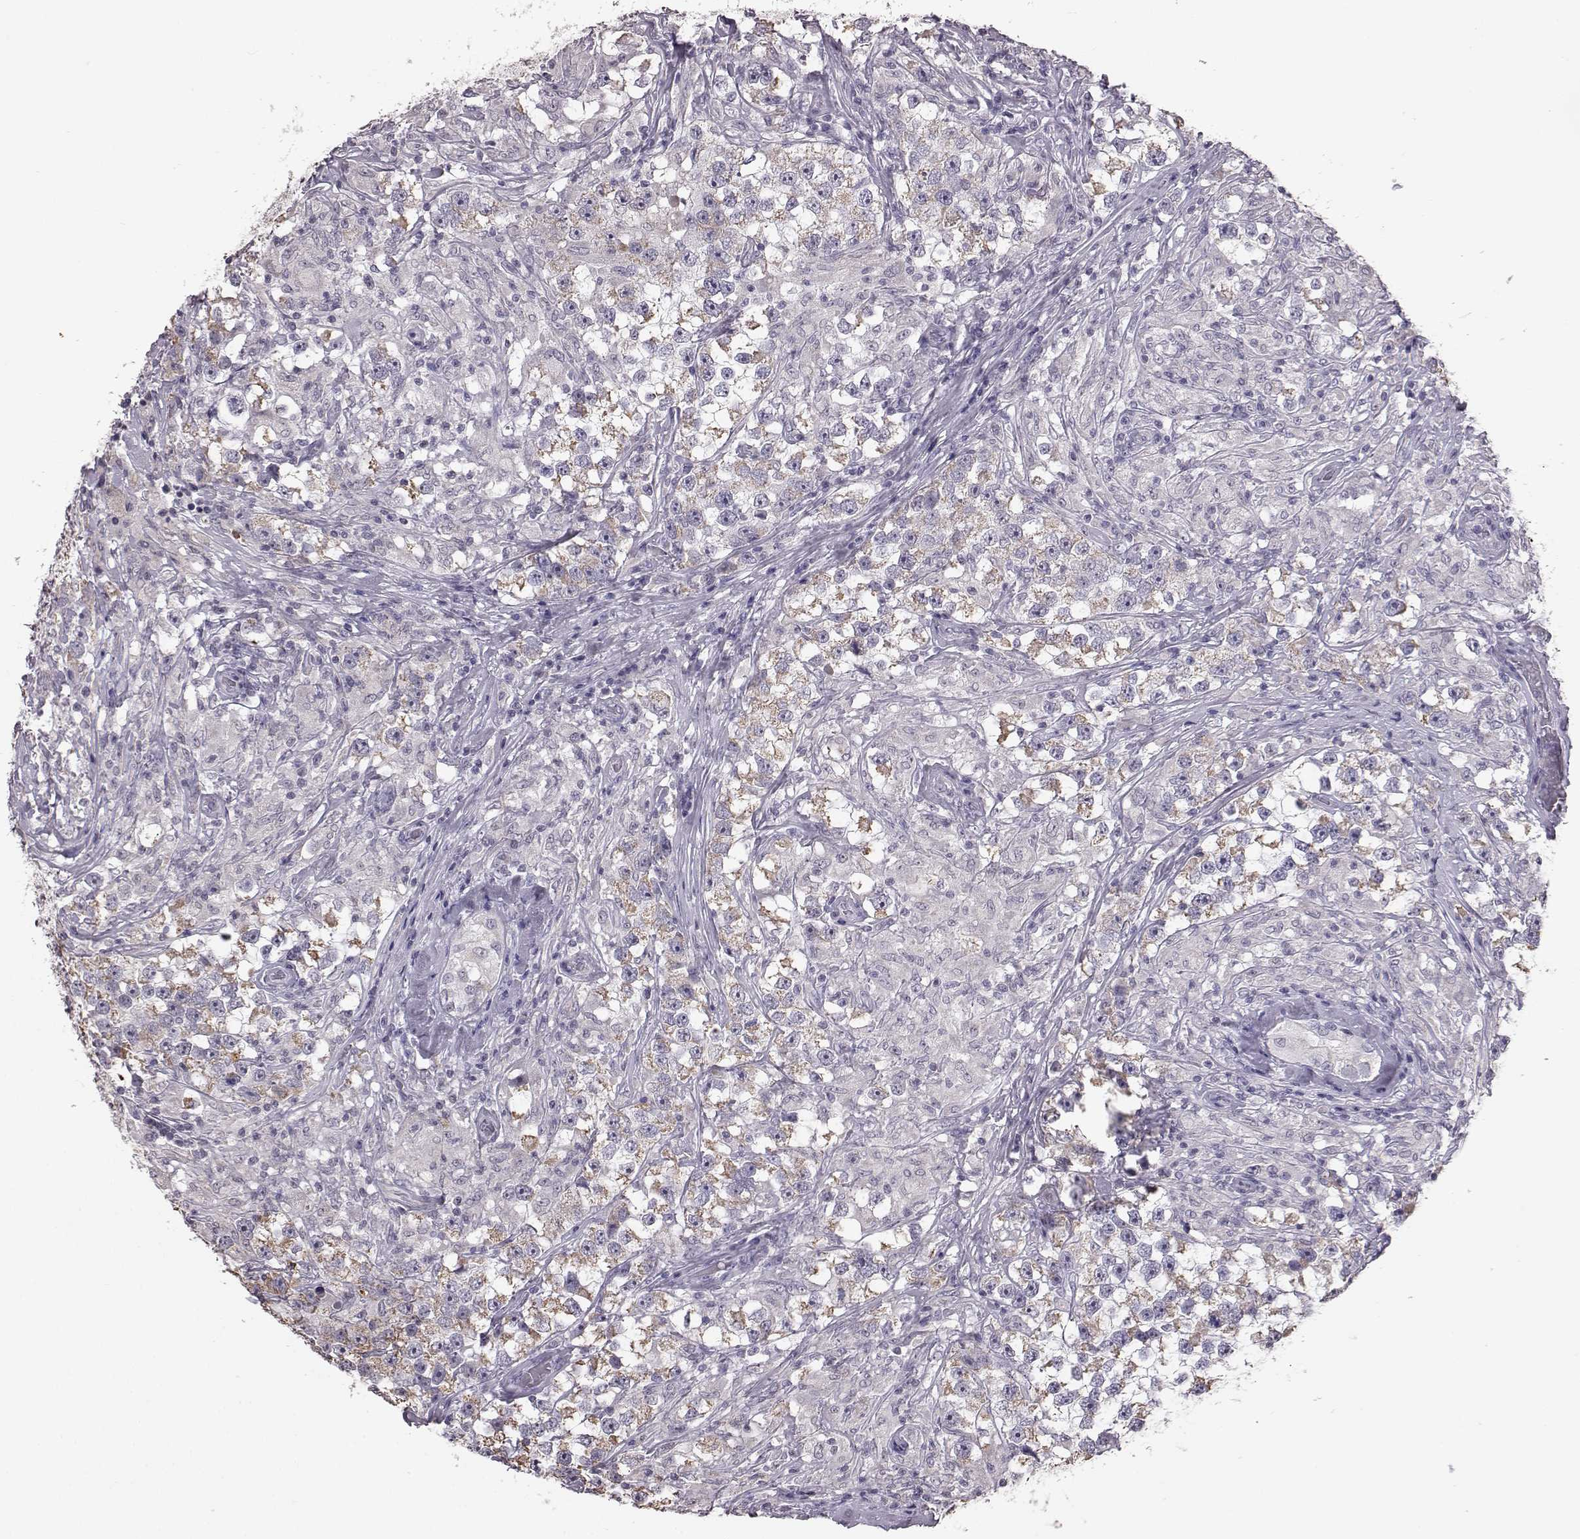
{"staining": {"intensity": "moderate", "quantity": "<25%", "location": "cytoplasmic/membranous"}, "tissue": "testis cancer", "cell_type": "Tumor cells", "image_type": "cancer", "snomed": [{"axis": "morphology", "description": "Seminoma, NOS"}, {"axis": "topography", "description": "Testis"}], "caption": "Seminoma (testis) stained with a protein marker reveals moderate staining in tumor cells.", "gene": "ALDH3A1", "patient": {"sex": "male", "age": 46}}